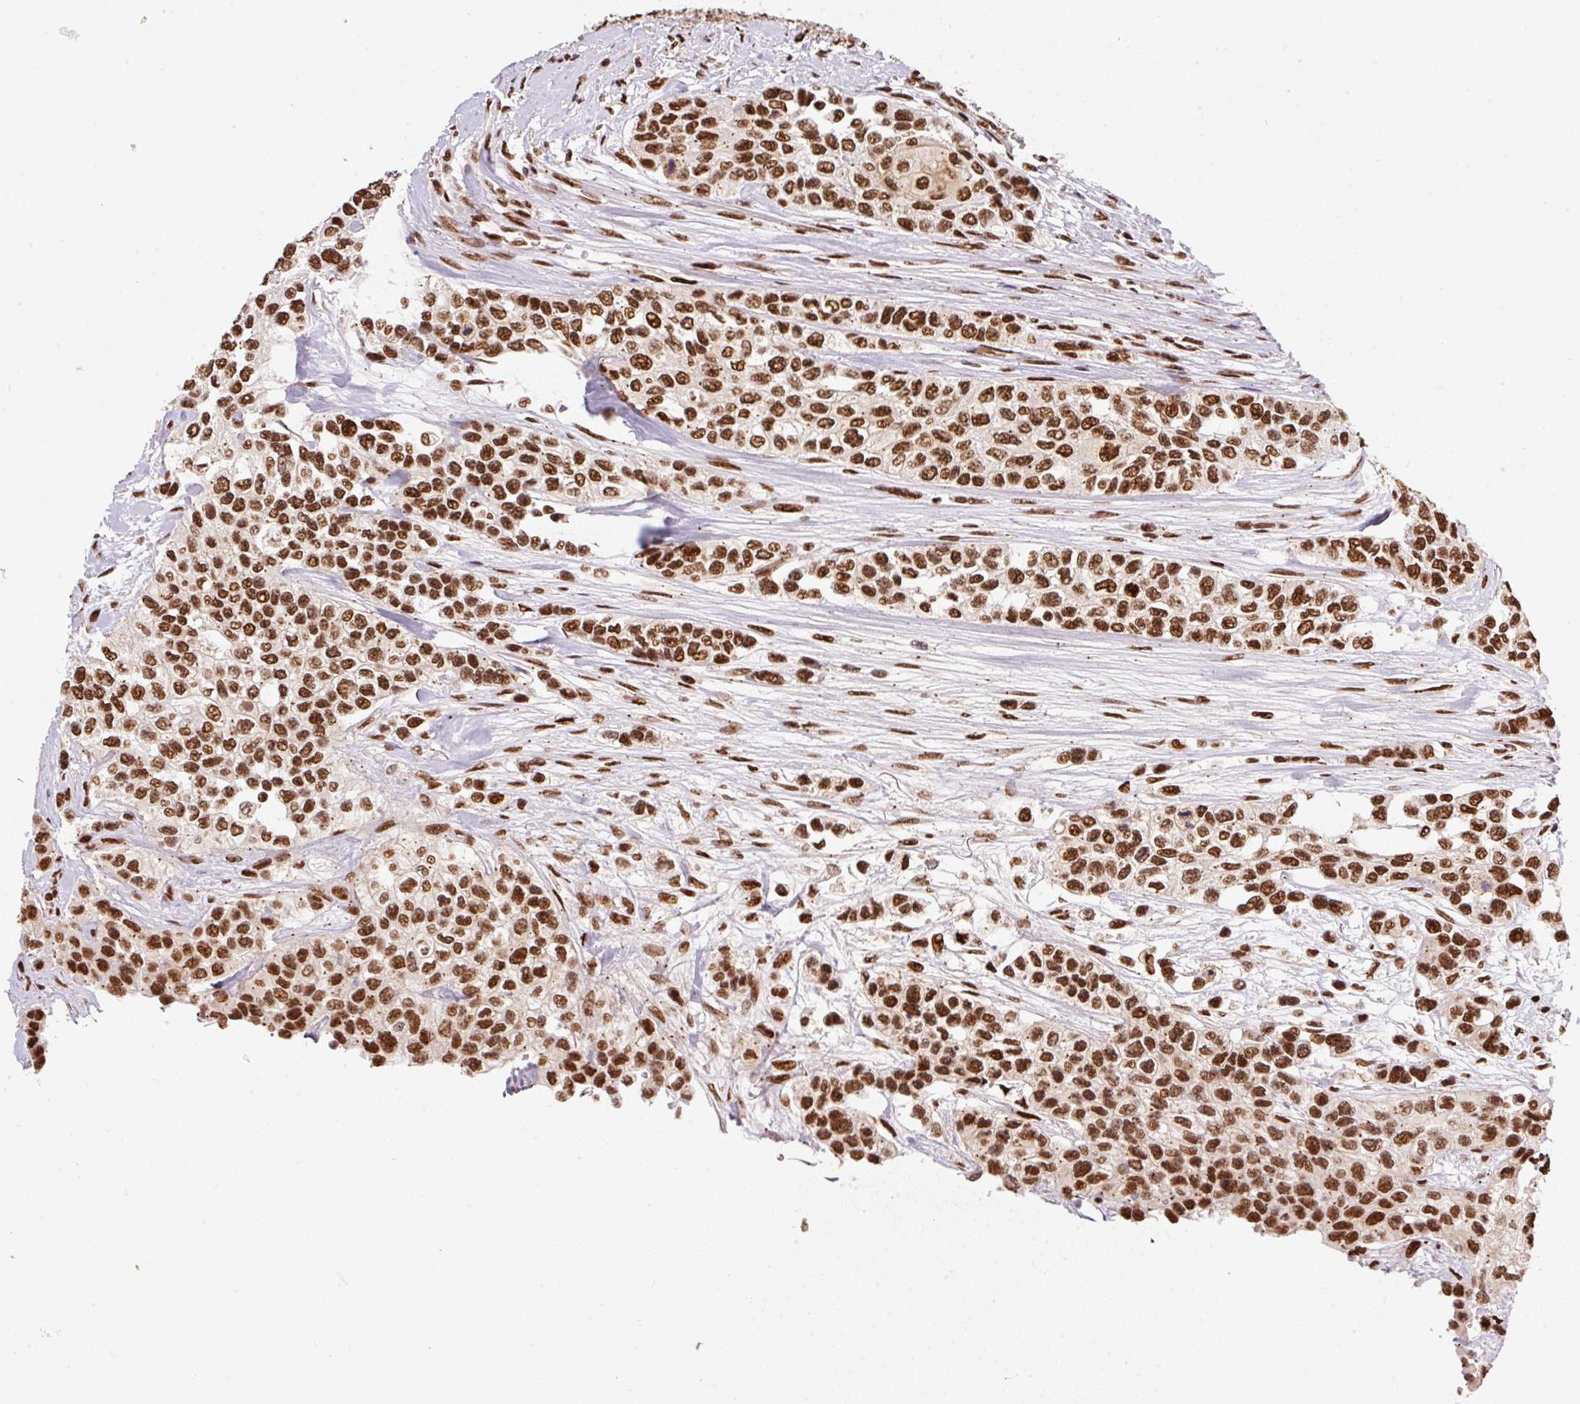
{"staining": {"intensity": "strong", "quantity": ">75%", "location": "nuclear"}, "tissue": "urothelial cancer", "cell_type": "Tumor cells", "image_type": "cancer", "snomed": [{"axis": "morphology", "description": "Normal tissue, NOS"}, {"axis": "morphology", "description": "Urothelial carcinoma, High grade"}, {"axis": "topography", "description": "Vascular tissue"}, {"axis": "topography", "description": "Urinary bladder"}], "caption": "Protein expression analysis of urothelial cancer demonstrates strong nuclear positivity in approximately >75% of tumor cells. The staining was performed using DAB (3,3'-diaminobenzidine) to visualize the protein expression in brown, while the nuclei were stained in blue with hematoxylin (Magnification: 20x).", "gene": "GPR139", "patient": {"sex": "female", "age": 56}}